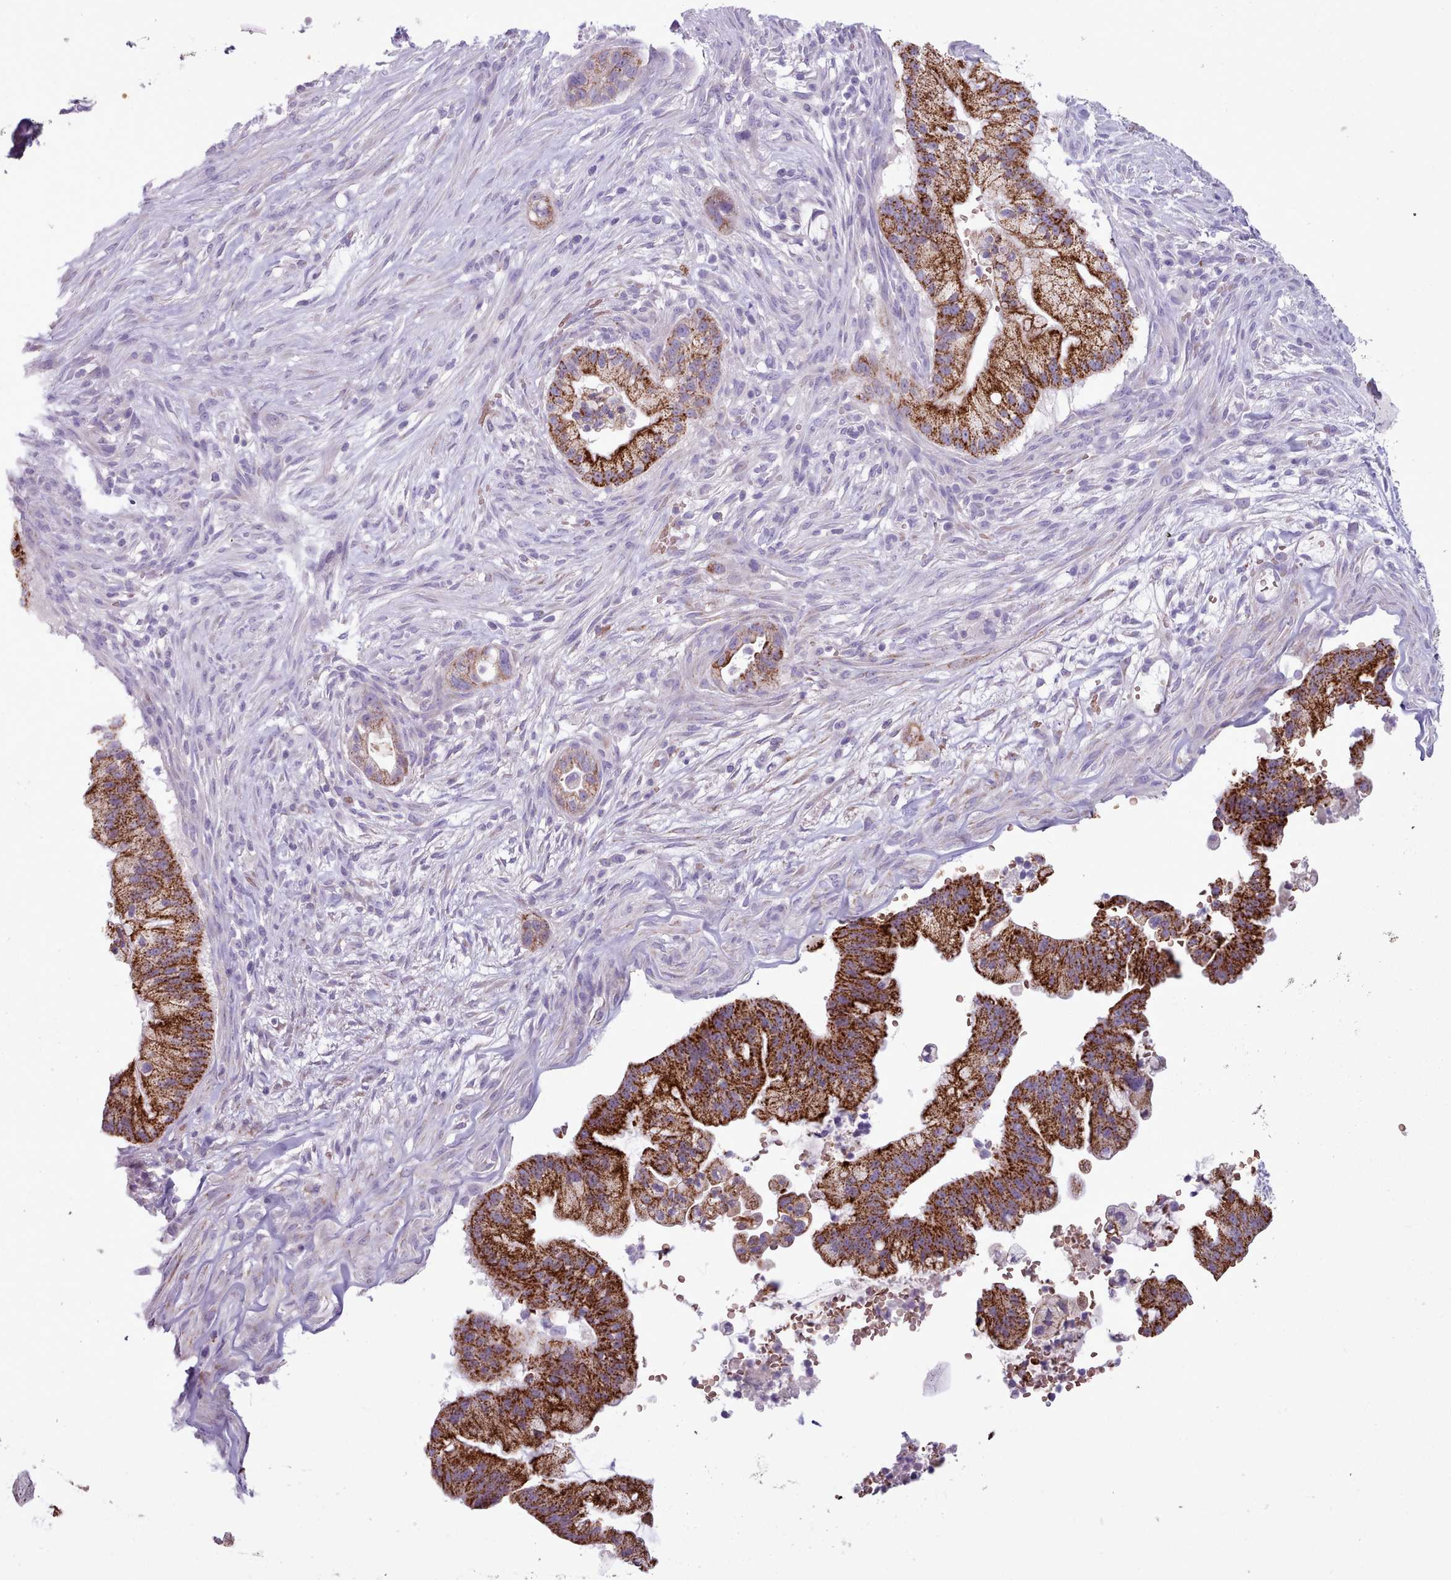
{"staining": {"intensity": "strong", "quantity": ">75%", "location": "cytoplasmic/membranous"}, "tissue": "pancreatic cancer", "cell_type": "Tumor cells", "image_type": "cancer", "snomed": [{"axis": "morphology", "description": "Adenocarcinoma, NOS"}, {"axis": "topography", "description": "Pancreas"}], "caption": "DAB (3,3'-diaminobenzidine) immunohistochemical staining of human adenocarcinoma (pancreatic) shows strong cytoplasmic/membranous protein staining in approximately >75% of tumor cells.", "gene": "AK4", "patient": {"sex": "male", "age": 44}}